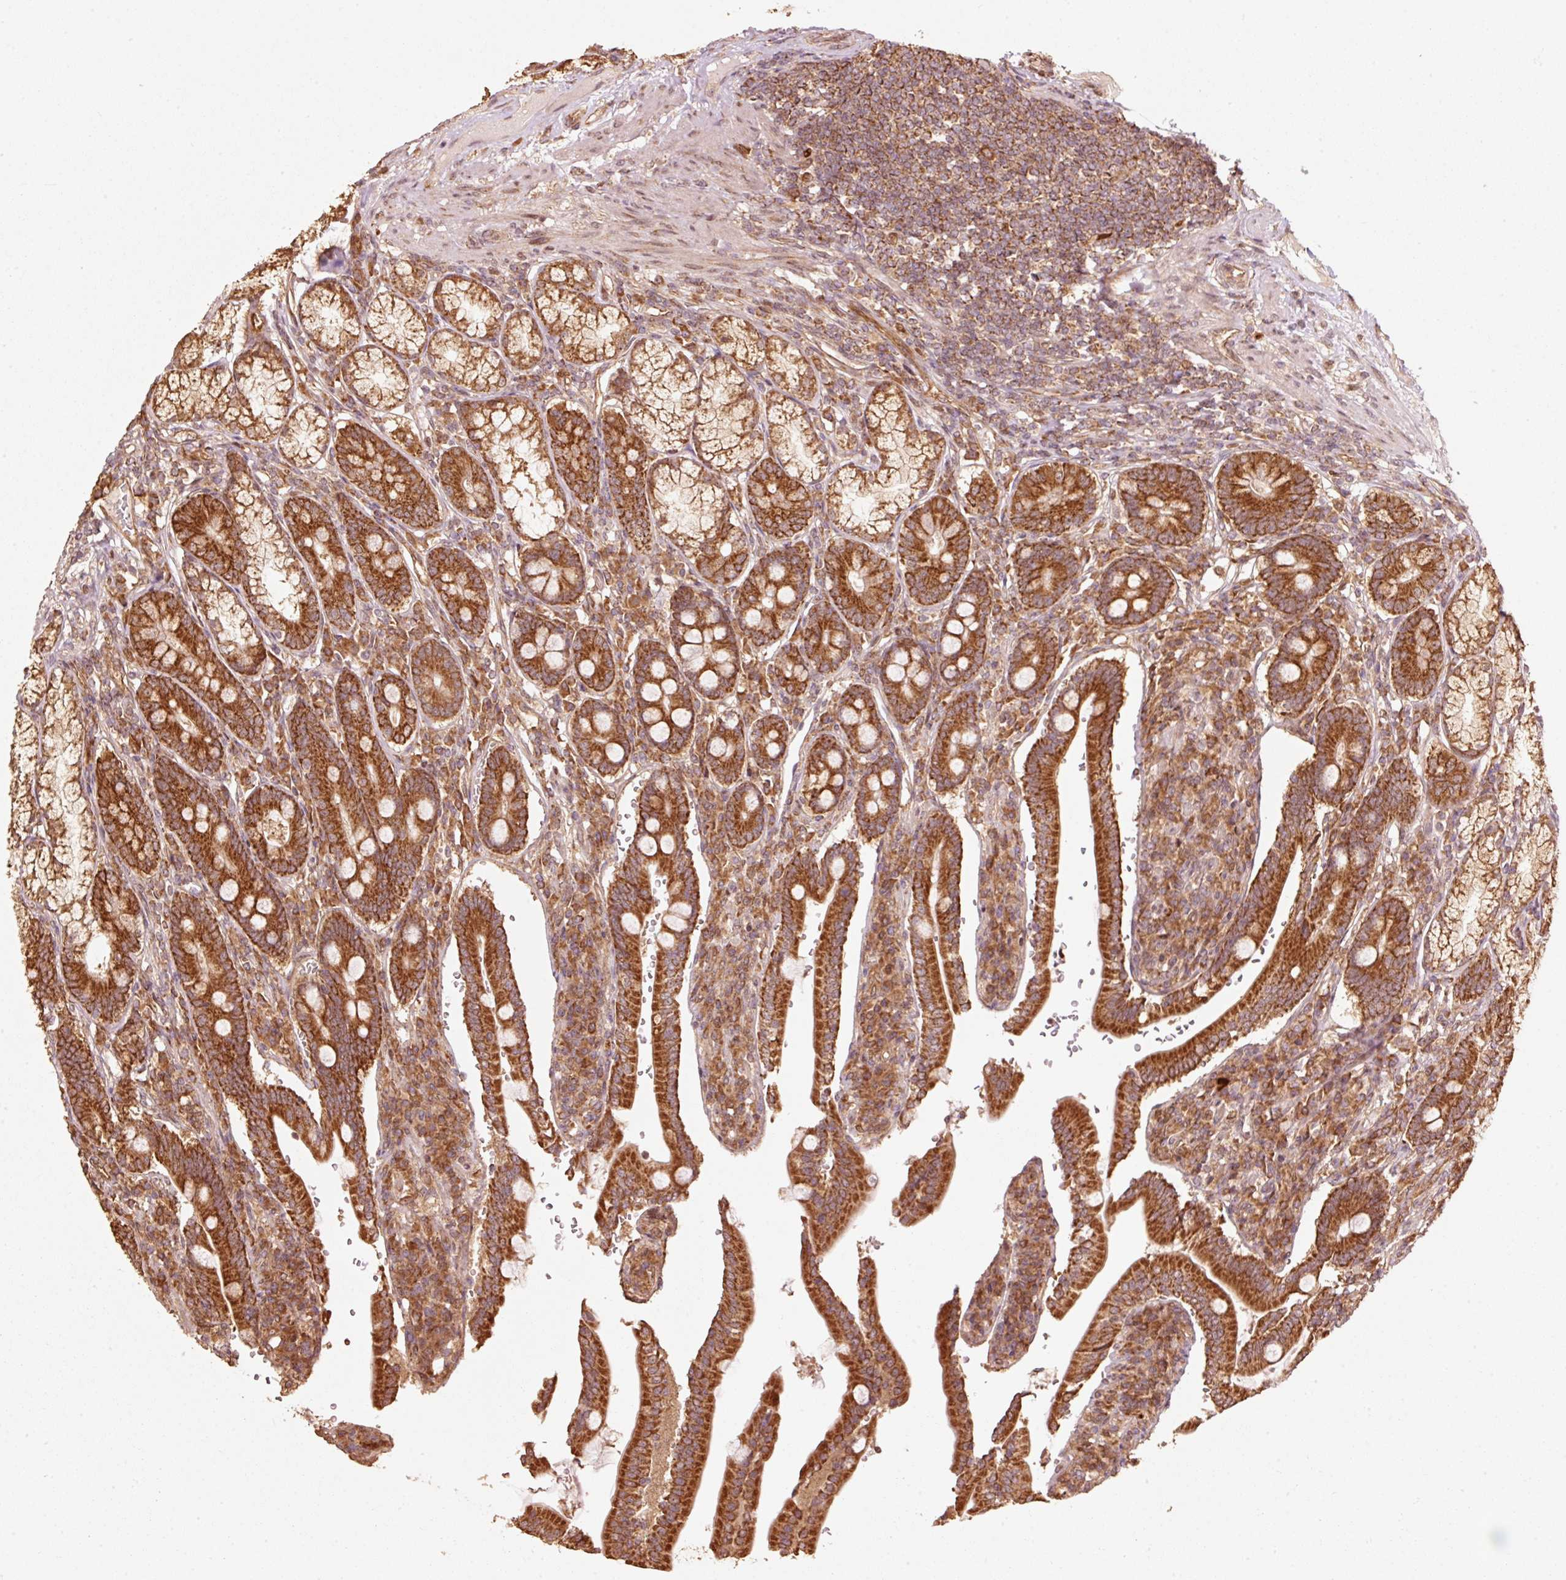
{"staining": {"intensity": "strong", "quantity": ">75%", "location": "cytoplasmic/membranous"}, "tissue": "duodenum", "cell_type": "Glandular cells", "image_type": "normal", "snomed": [{"axis": "morphology", "description": "Normal tissue, NOS"}, {"axis": "topography", "description": "Duodenum"}], "caption": "This micrograph exhibits immunohistochemistry (IHC) staining of unremarkable human duodenum, with high strong cytoplasmic/membranous expression in about >75% of glandular cells.", "gene": "MRPL16", "patient": {"sex": "female", "age": 67}}